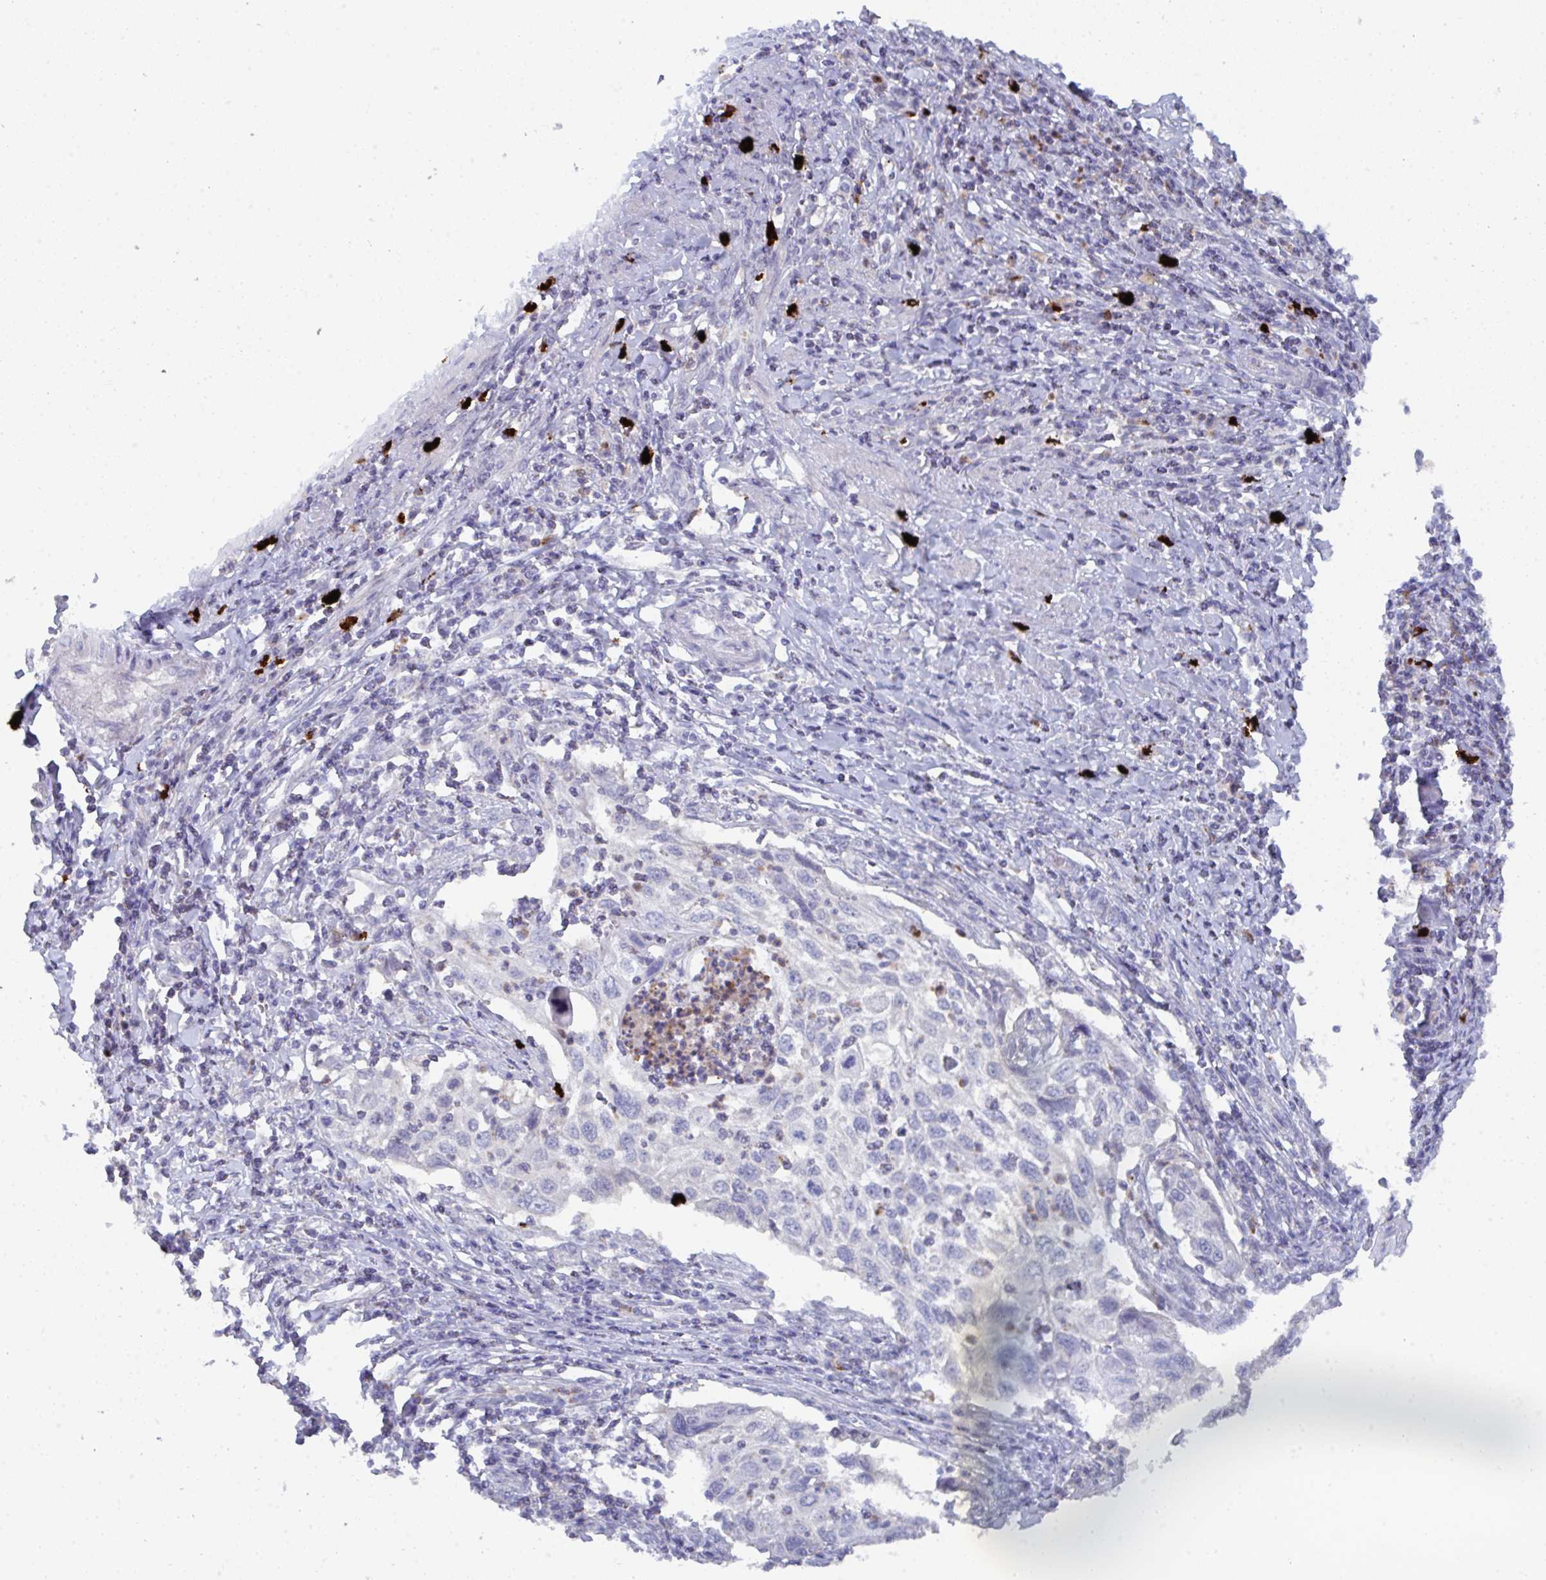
{"staining": {"intensity": "negative", "quantity": "none", "location": "none"}, "tissue": "cervical cancer", "cell_type": "Tumor cells", "image_type": "cancer", "snomed": [{"axis": "morphology", "description": "Squamous cell carcinoma, NOS"}, {"axis": "topography", "description": "Cervix"}], "caption": "High magnification brightfield microscopy of cervical squamous cell carcinoma stained with DAB (brown) and counterstained with hematoxylin (blue): tumor cells show no significant staining. The staining is performed using DAB brown chromogen with nuclei counter-stained in using hematoxylin.", "gene": "KCNK5", "patient": {"sex": "female", "age": 70}}